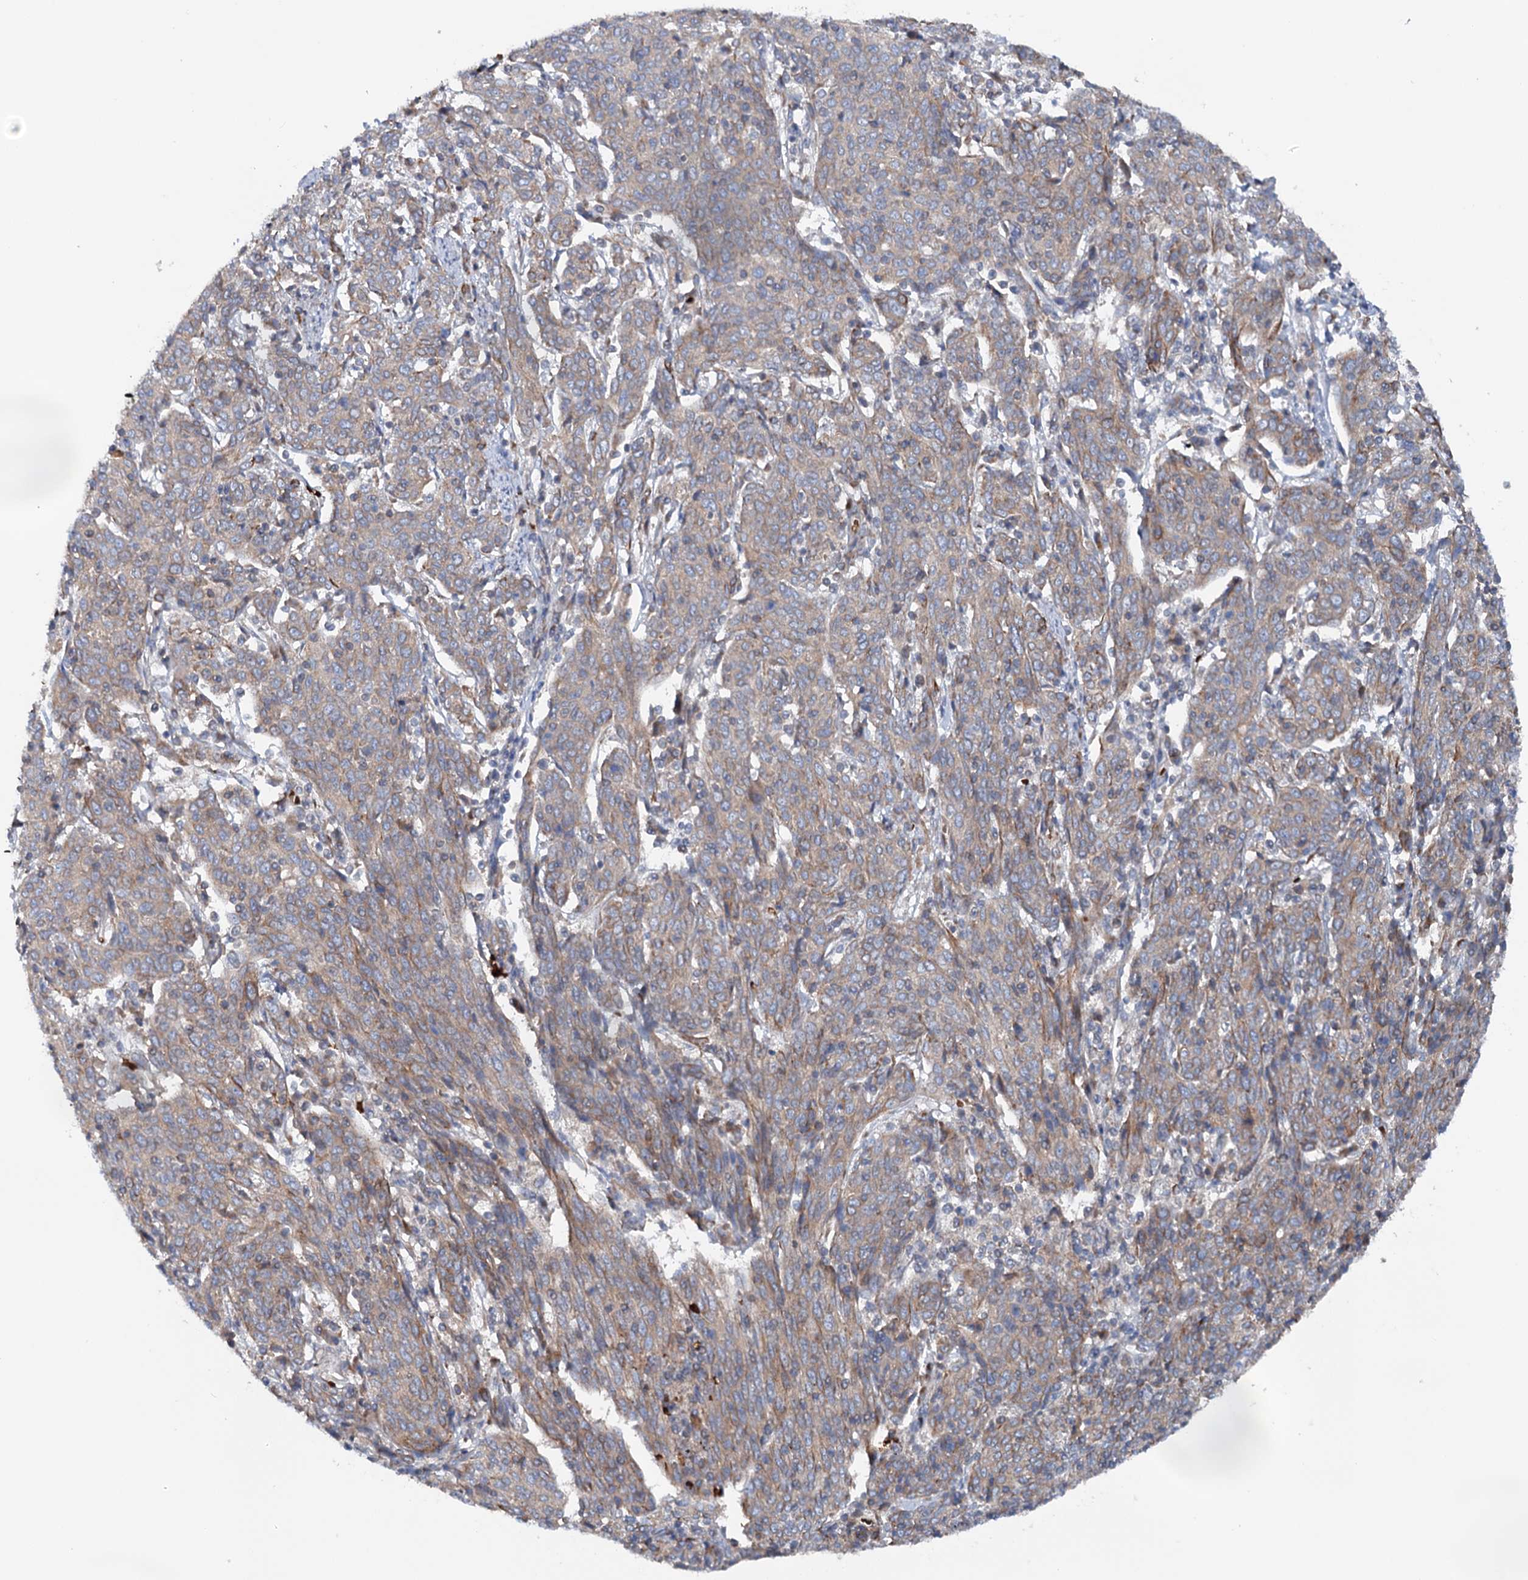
{"staining": {"intensity": "moderate", "quantity": ">75%", "location": "cytoplasmic/membranous"}, "tissue": "cervical cancer", "cell_type": "Tumor cells", "image_type": "cancer", "snomed": [{"axis": "morphology", "description": "Squamous cell carcinoma, NOS"}, {"axis": "topography", "description": "Cervix"}], "caption": "Immunohistochemical staining of human squamous cell carcinoma (cervical) exhibits moderate cytoplasmic/membranous protein expression in approximately >75% of tumor cells.", "gene": "EIPR1", "patient": {"sex": "female", "age": 67}}